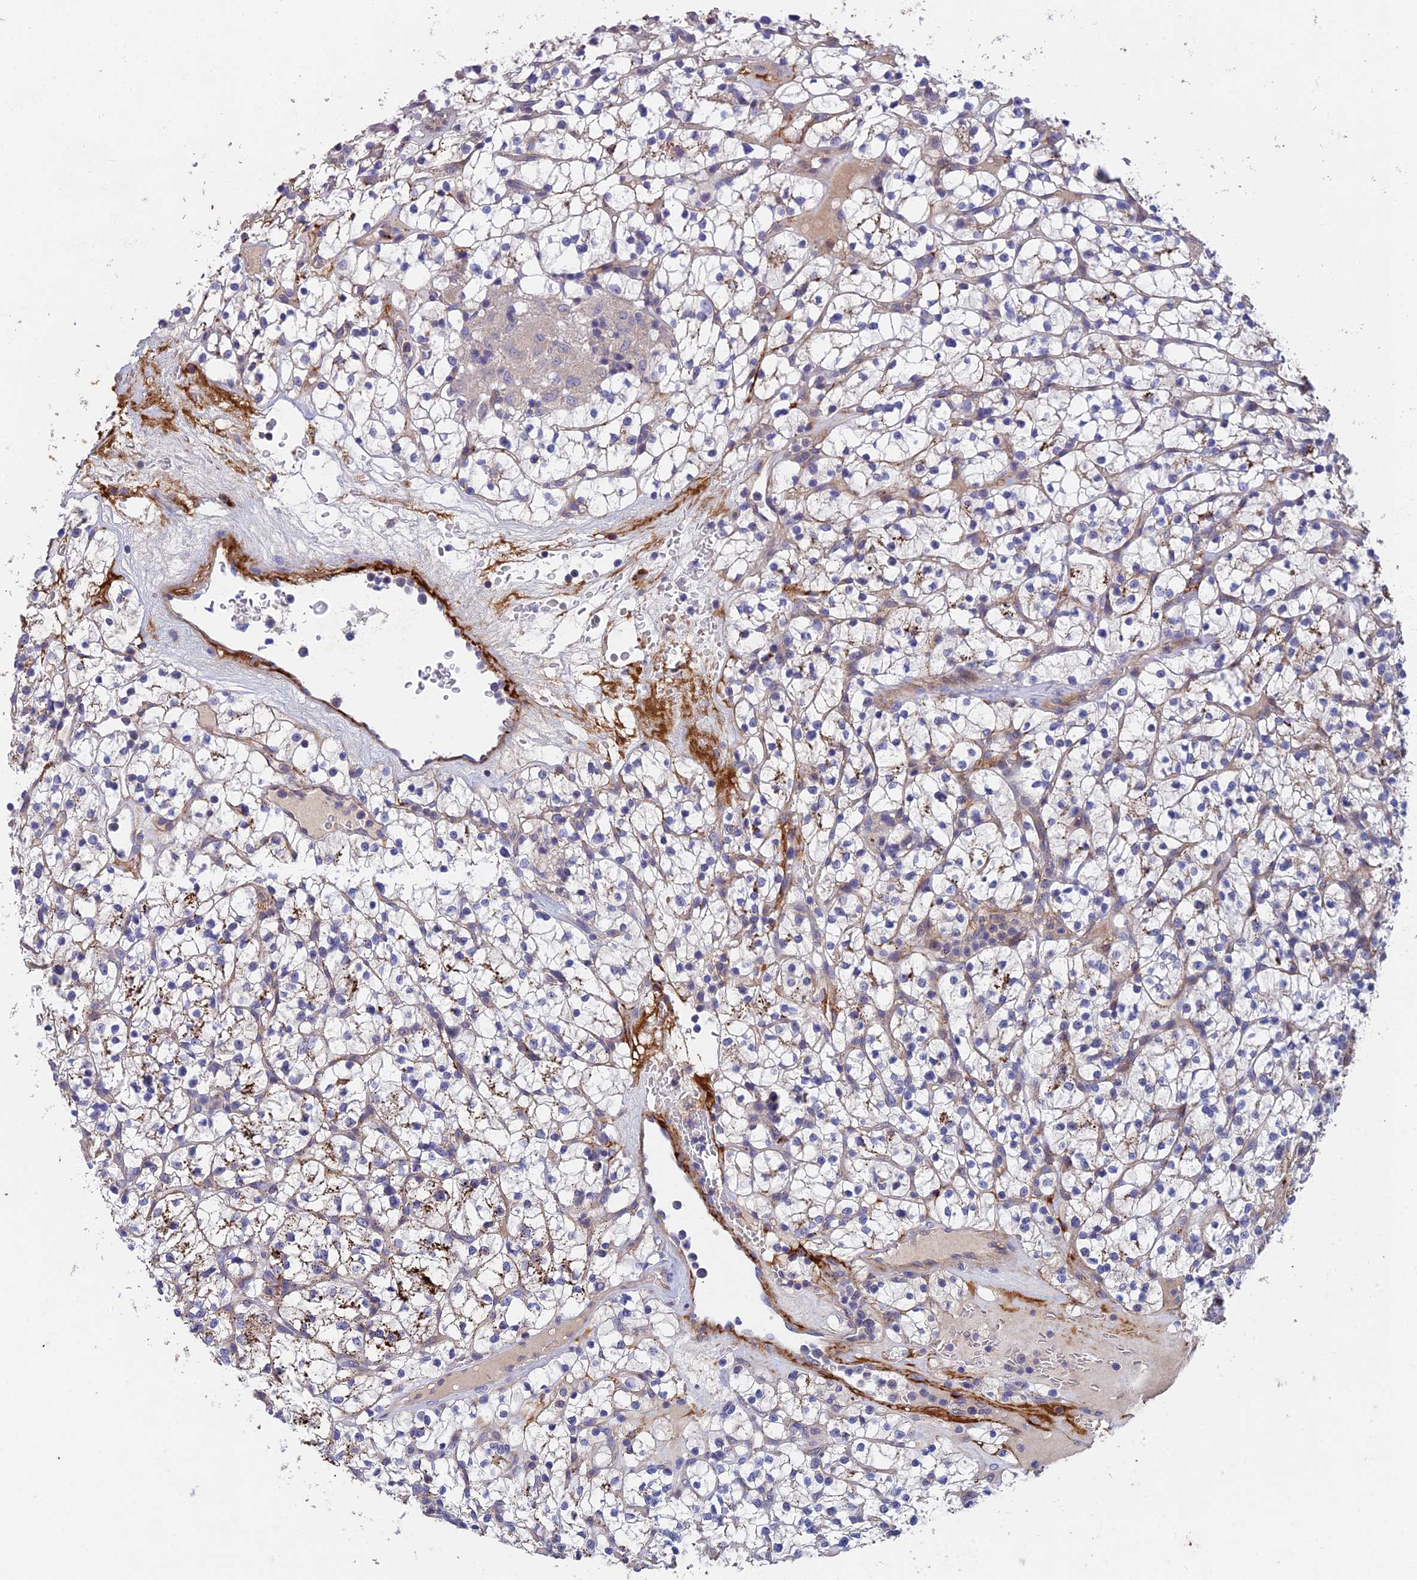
{"staining": {"intensity": "moderate", "quantity": "<25%", "location": "cytoplasmic/membranous"}, "tissue": "renal cancer", "cell_type": "Tumor cells", "image_type": "cancer", "snomed": [{"axis": "morphology", "description": "Adenocarcinoma, NOS"}, {"axis": "topography", "description": "Kidney"}], "caption": "IHC image of renal cancer stained for a protein (brown), which exhibits low levels of moderate cytoplasmic/membranous positivity in approximately <25% of tumor cells.", "gene": "ADAMTS13", "patient": {"sex": "female", "age": 64}}